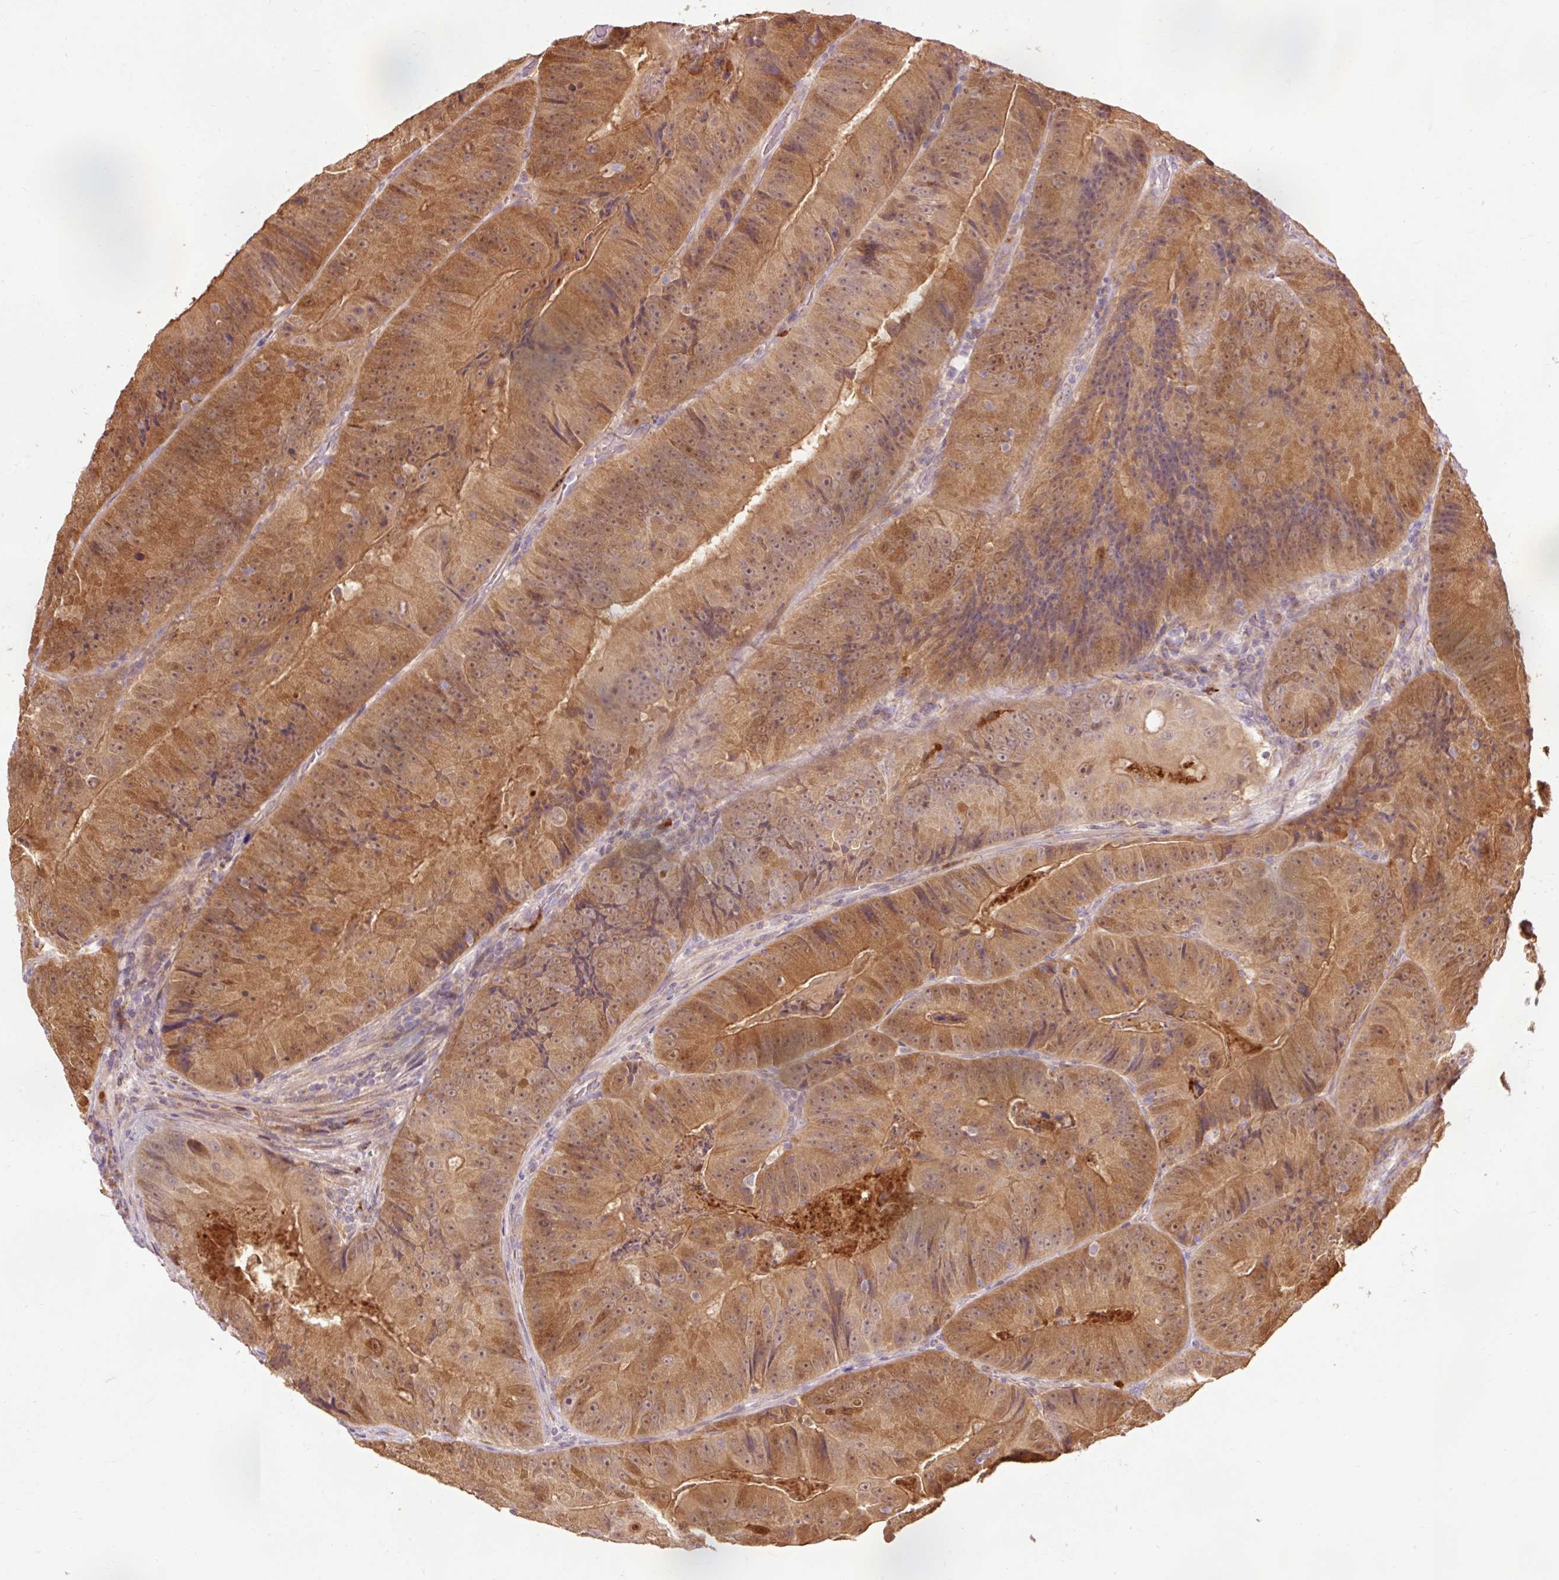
{"staining": {"intensity": "moderate", "quantity": ">75%", "location": "cytoplasmic/membranous"}, "tissue": "colorectal cancer", "cell_type": "Tumor cells", "image_type": "cancer", "snomed": [{"axis": "morphology", "description": "Adenocarcinoma, NOS"}, {"axis": "topography", "description": "Colon"}], "caption": "Human colorectal cancer (adenocarcinoma) stained with a protein marker displays moderate staining in tumor cells.", "gene": "PRDX5", "patient": {"sex": "female", "age": 86}}